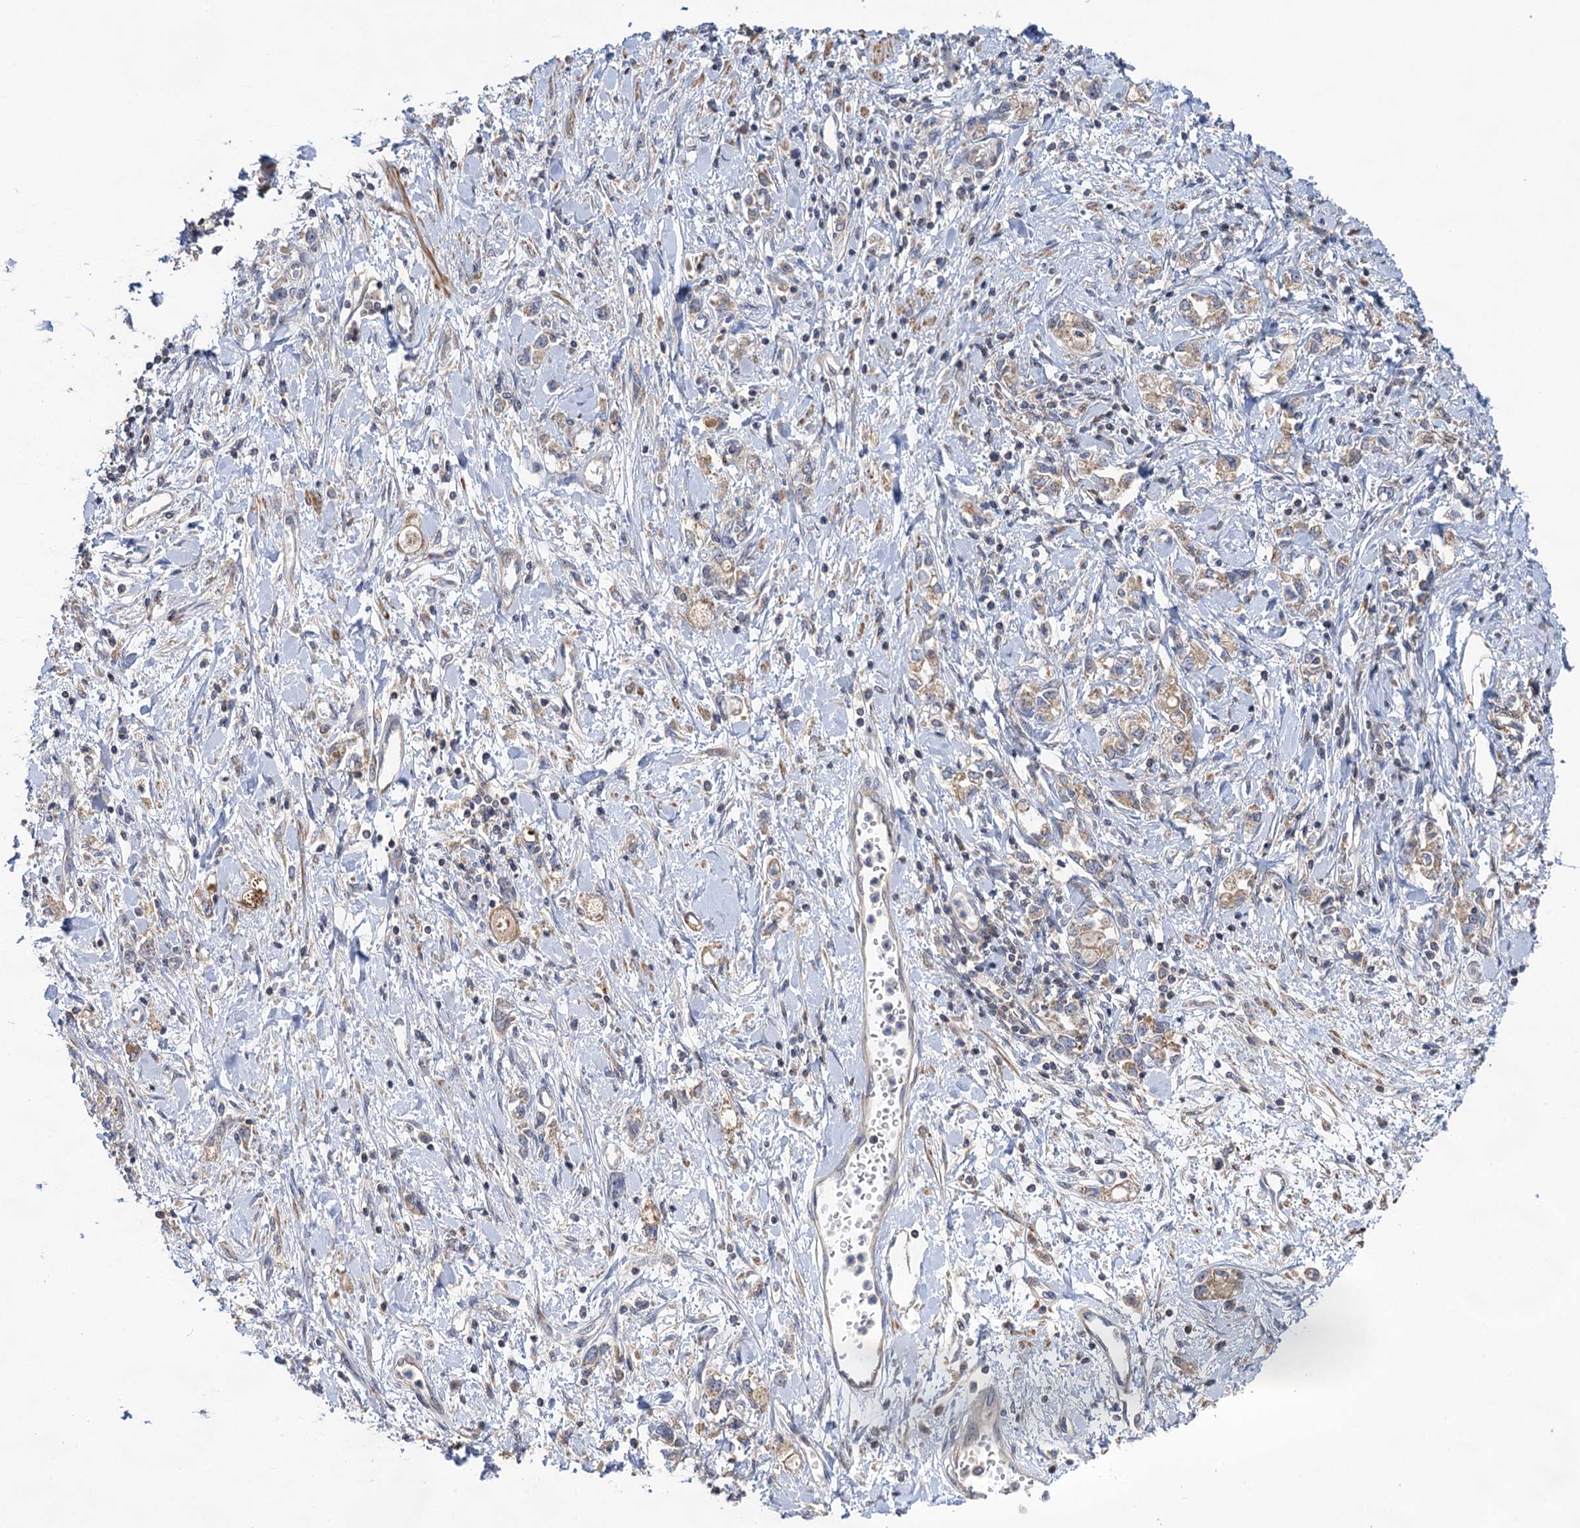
{"staining": {"intensity": "weak", "quantity": "25%-75%", "location": "cytoplasmic/membranous"}, "tissue": "stomach cancer", "cell_type": "Tumor cells", "image_type": "cancer", "snomed": [{"axis": "morphology", "description": "Adenocarcinoma, NOS"}, {"axis": "topography", "description": "Stomach"}], "caption": "Stomach adenocarcinoma stained for a protein shows weak cytoplasmic/membranous positivity in tumor cells.", "gene": "WDR88", "patient": {"sex": "female", "age": 76}}